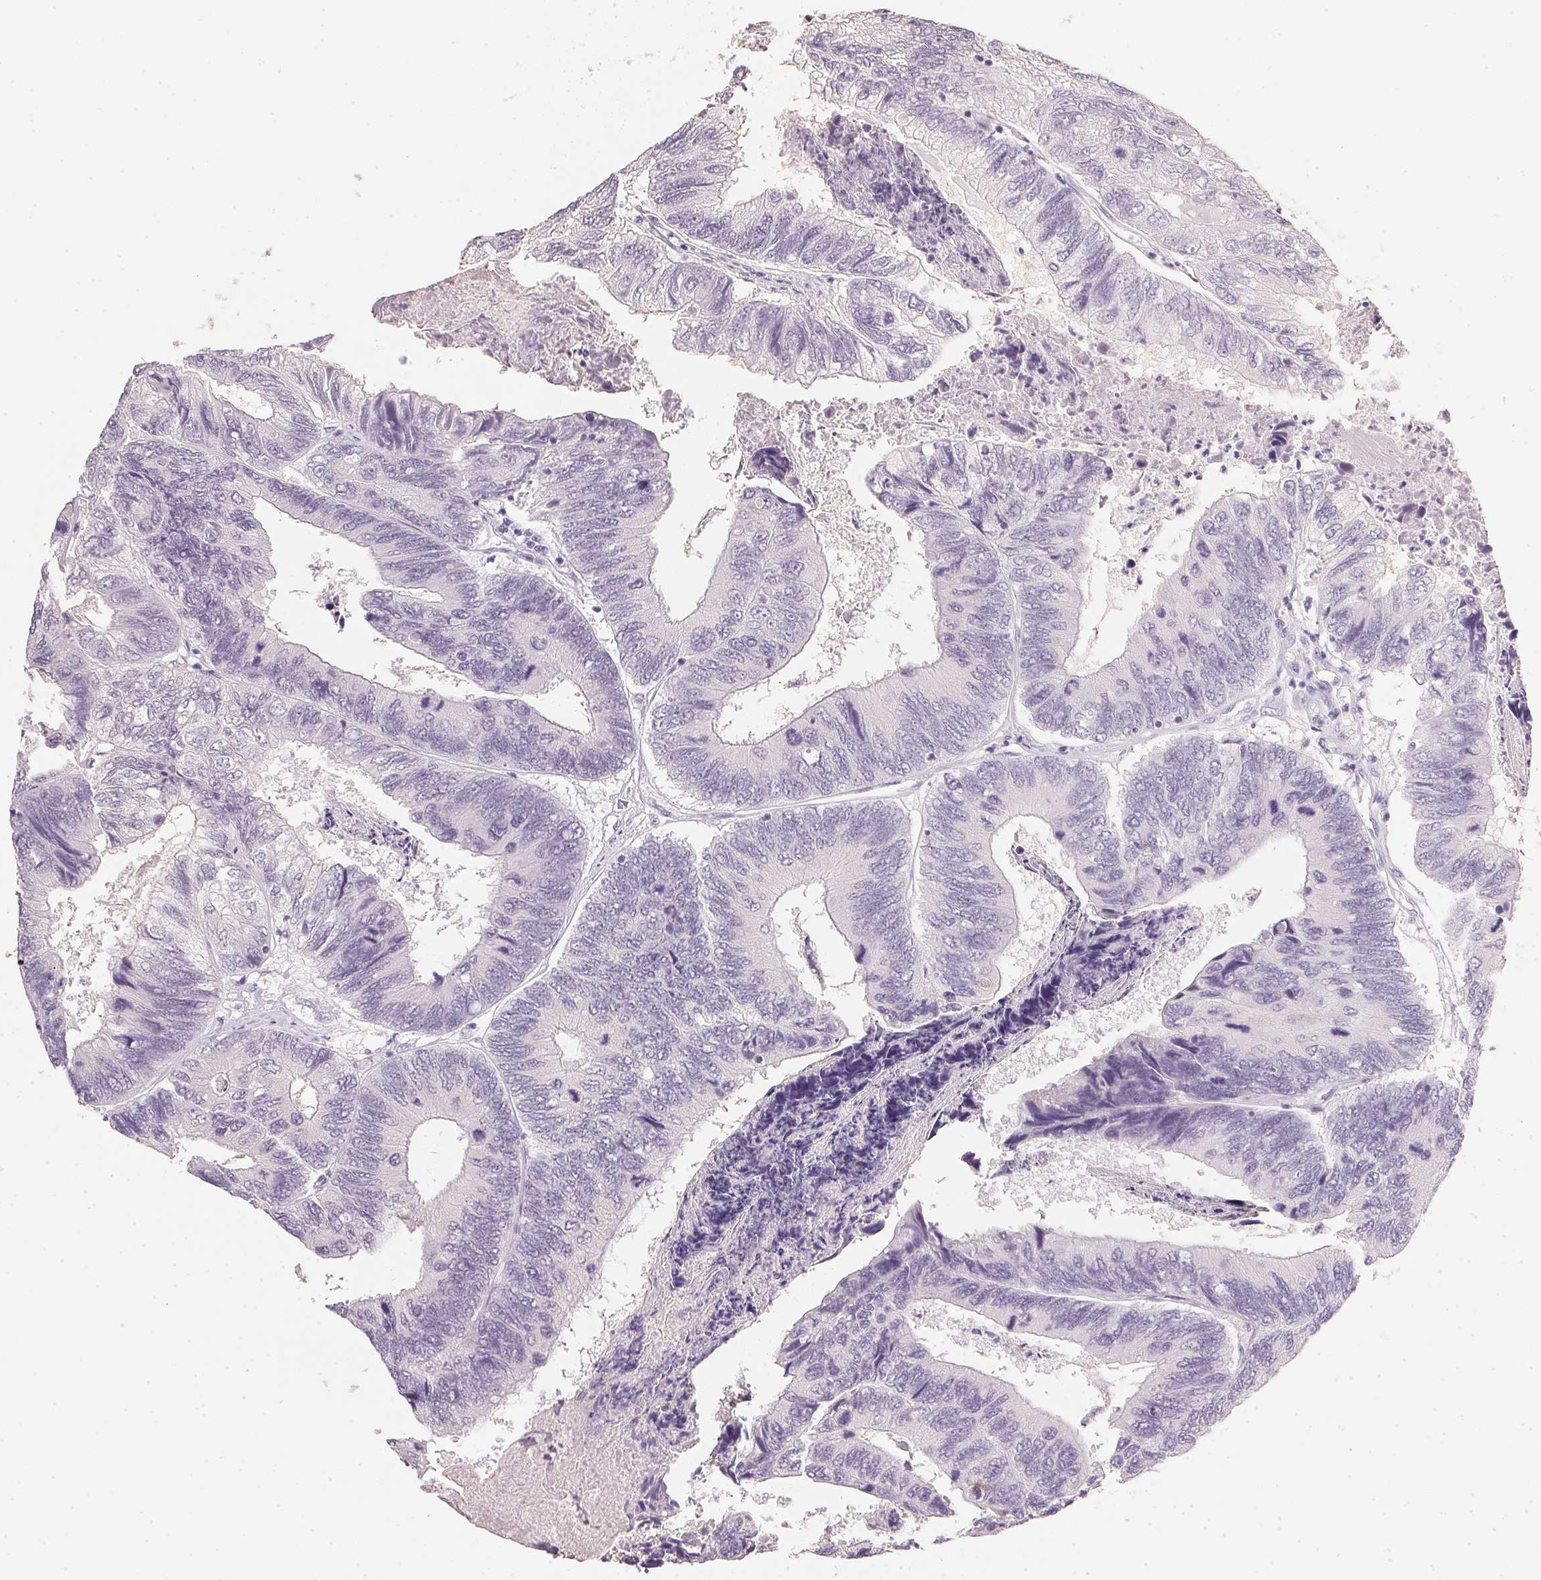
{"staining": {"intensity": "negative", "quantity": "none", "location": "none"}, "tissue": "colorectal cancer", "cell_type": "Tumor cells", "image_type": "cancer", "snomed": [{"axis": "morphology", "description": "Adenocarcinoma, NOS"}, {"axis": "topography", "description": "Colon"}], "caption": "Tumor cells are negative for protein expression in human colorectal cancer (adenocarcinoma).", "gene": "IGFBP1", "patient": {"sex": "female", "age": 67}}